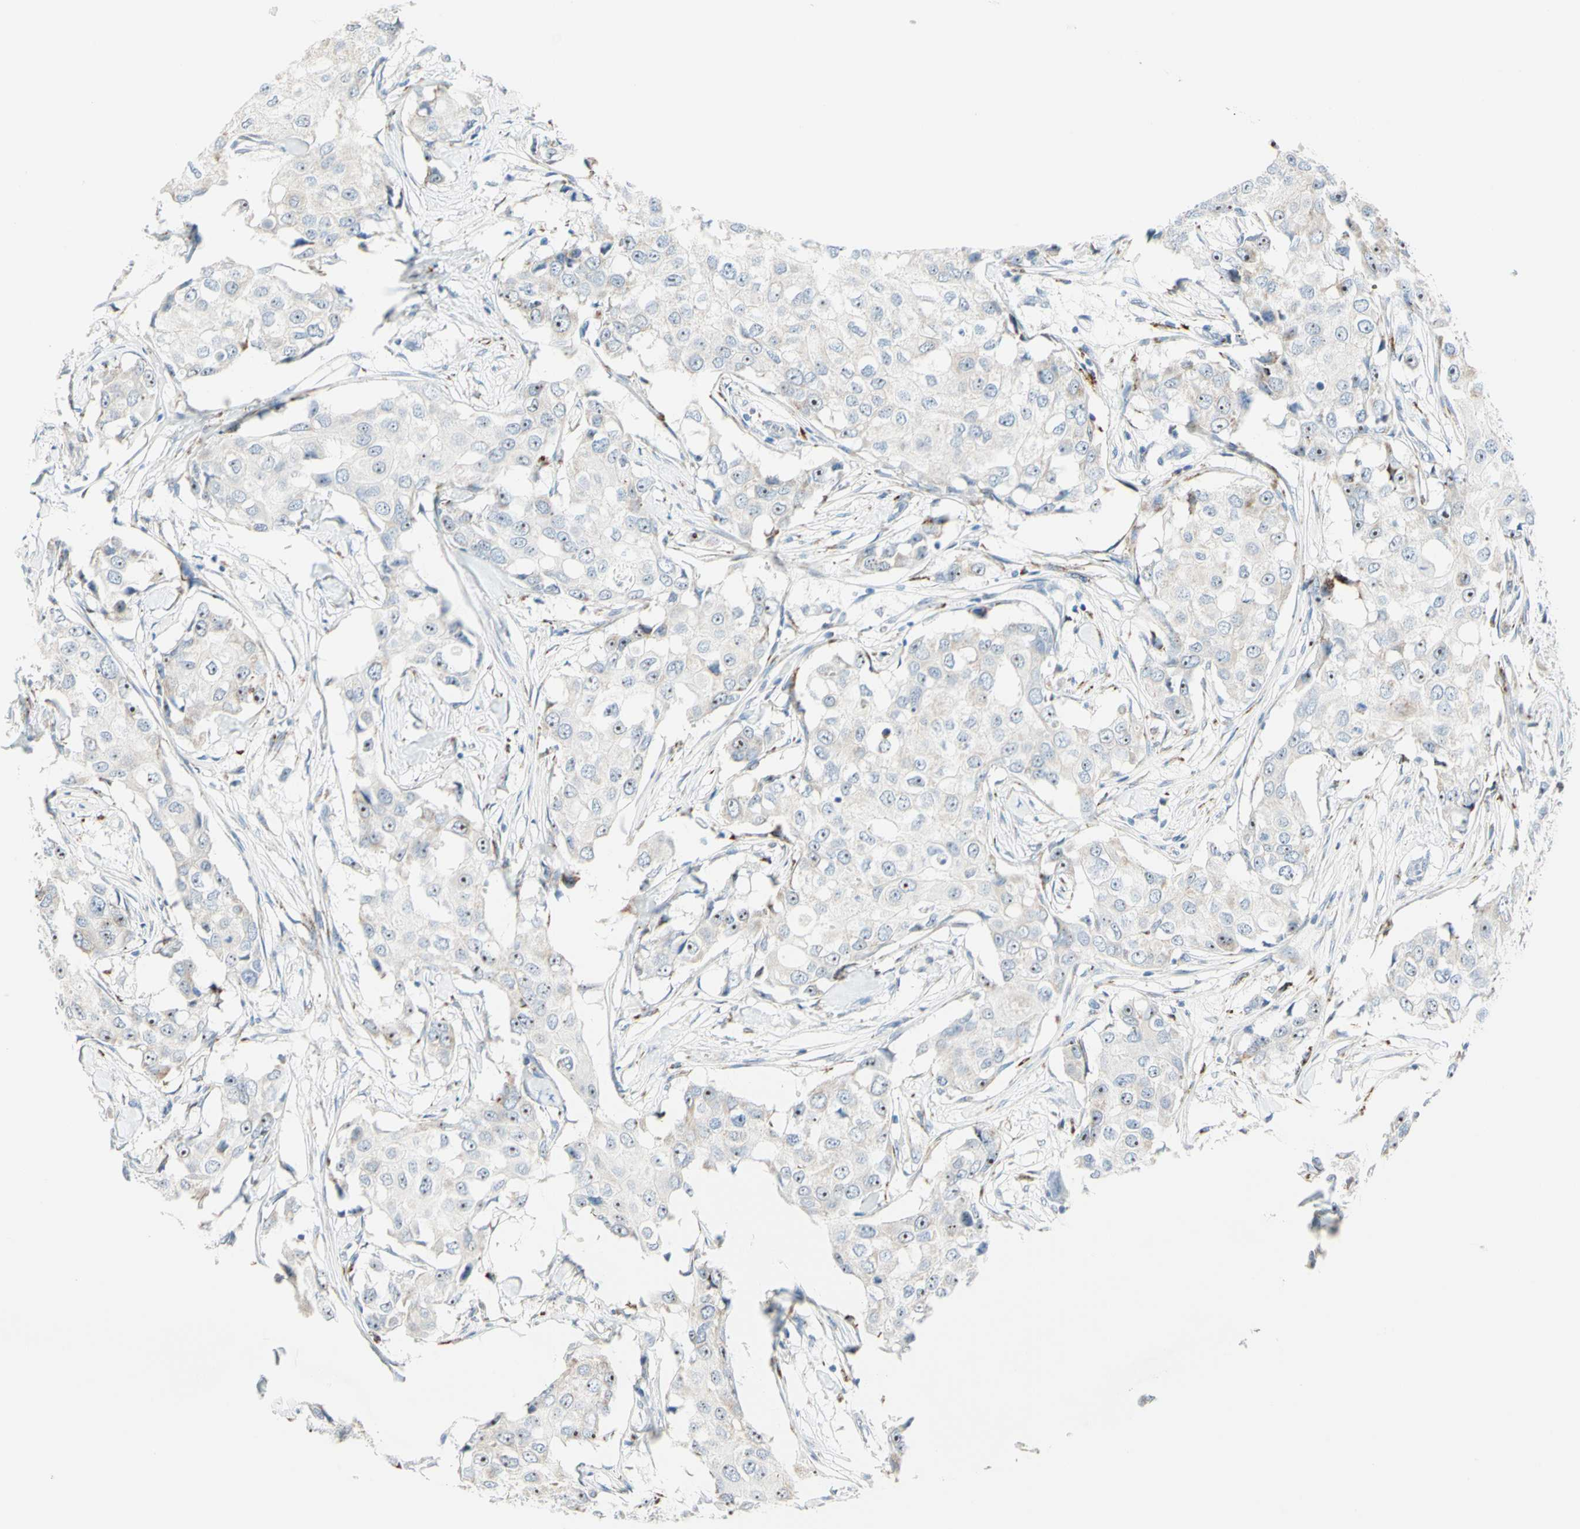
{"staining": {"intensity": "moderate", "quantity": "<25%", "location": "nuclear"}, "tissue": "breast cancer", "cell_type": "Tumor cells", "image_type": "cancer", "snomed": [{"axis": "morphology", "description": "Duct carcinoma"}, {"axis": "topography", "description": "Breast"}], "caption": "Approximately <25% of tumor cells in breast cancer exhibit moderate nuclear protein positivity as visualized by brown immunohistochemical staining.", "gene": "CYSLTR1", "patient": {"sex": "female", "age": 27}}